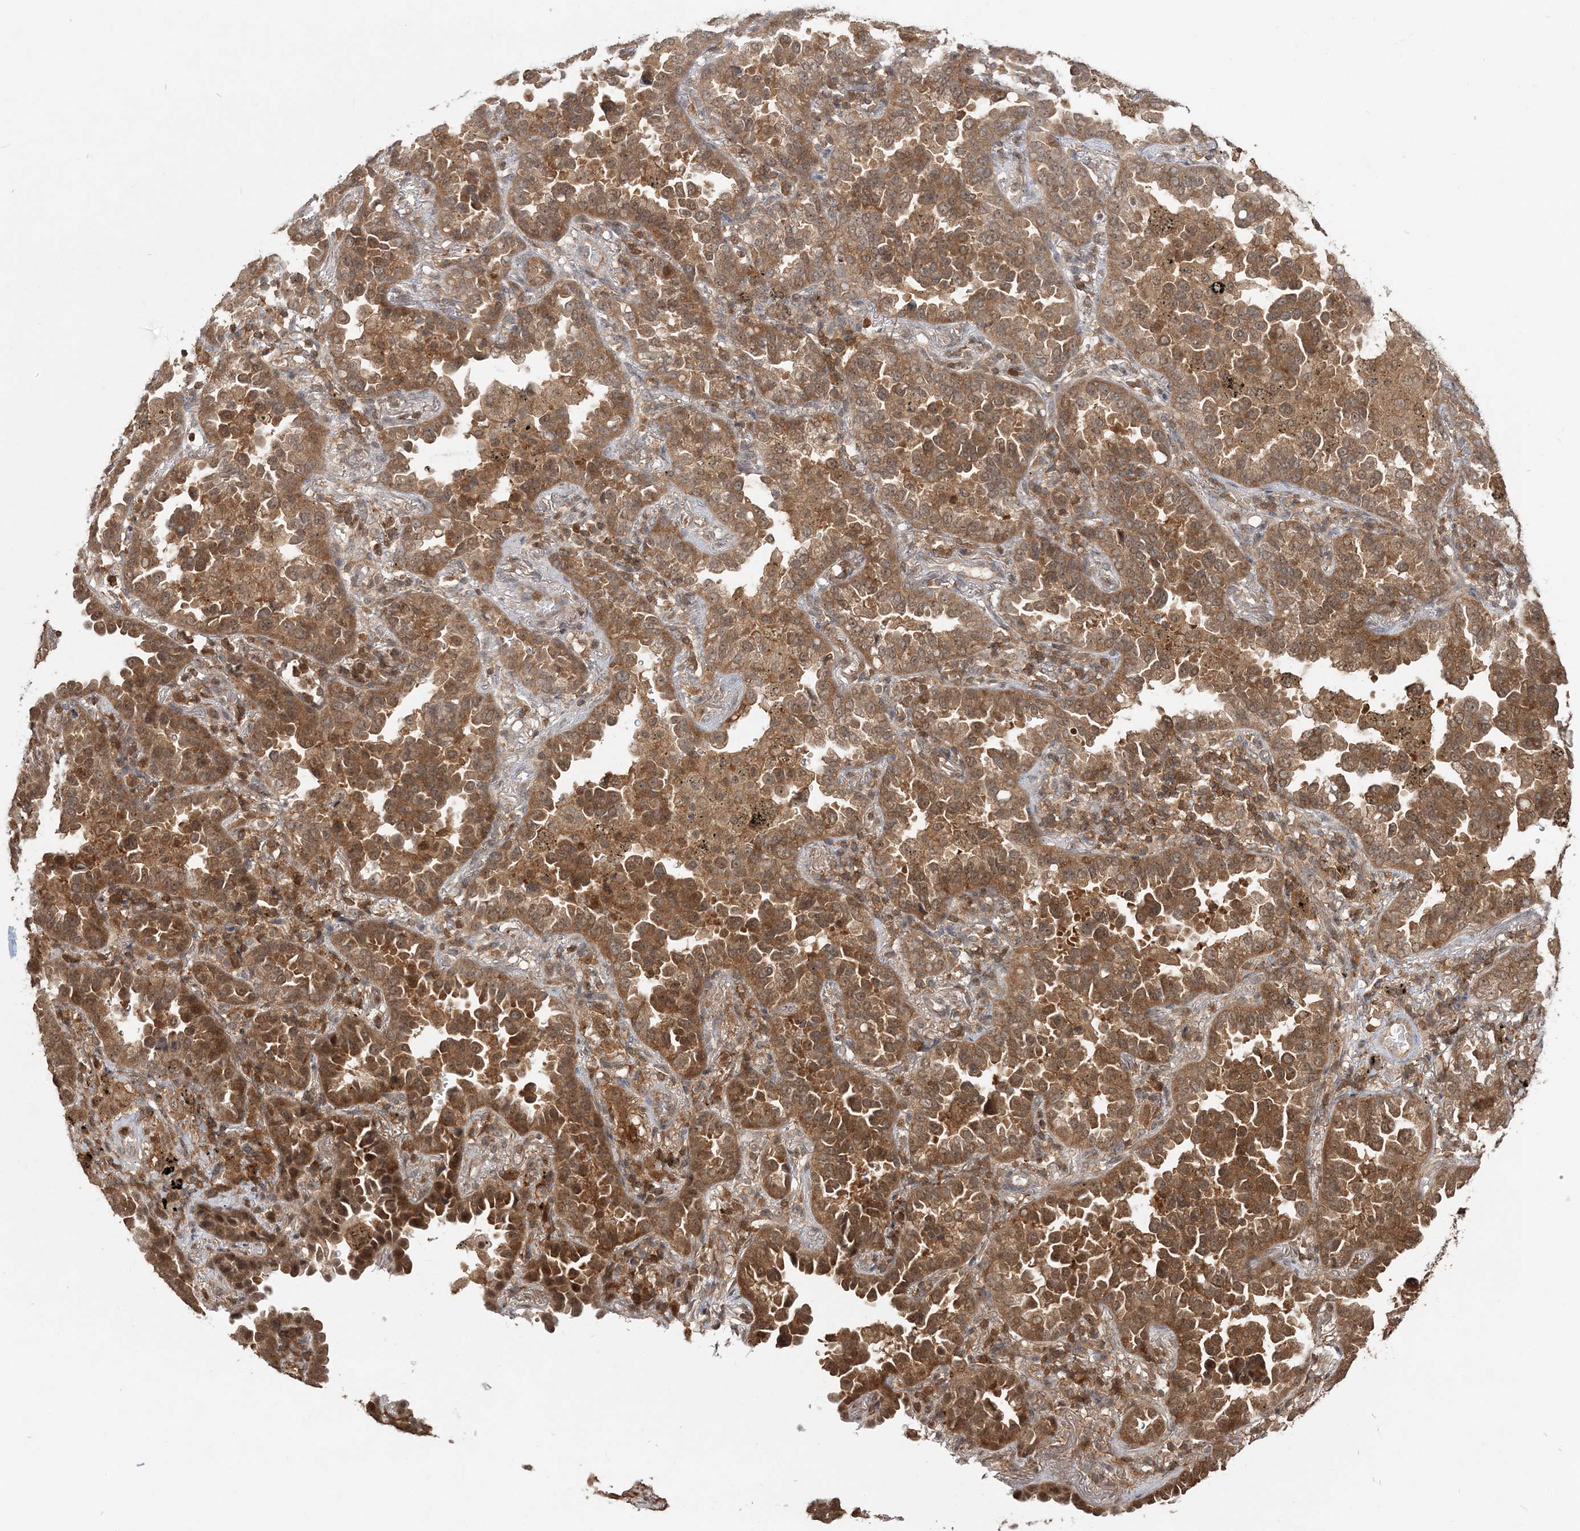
{"staining": {"intensity": "moderate", "quantity": ">75%", "location": "cytoplasmic/membranous,nuclear"}, "tissue": "lung cancer", "cell_type": "Tumor cells", "image_type": "cancer", "snomed": [{"axis": "morphology", "description": "Normal tissue, NOS"}, {"axis": "morphology", "description": "Adenocarcinoma, NOS"}, {"axis": "topography", "description": "Lung"}], "caption": "Immunohistochemistry (IHC) of human lung adenocarcinoma exhibits medium levels of moderate cytoplasmic/membranous and nuclear positivity in about >75% of tumor cells.", "gene": "CAB39", "patient": {"sex": "male", "age": 59}}